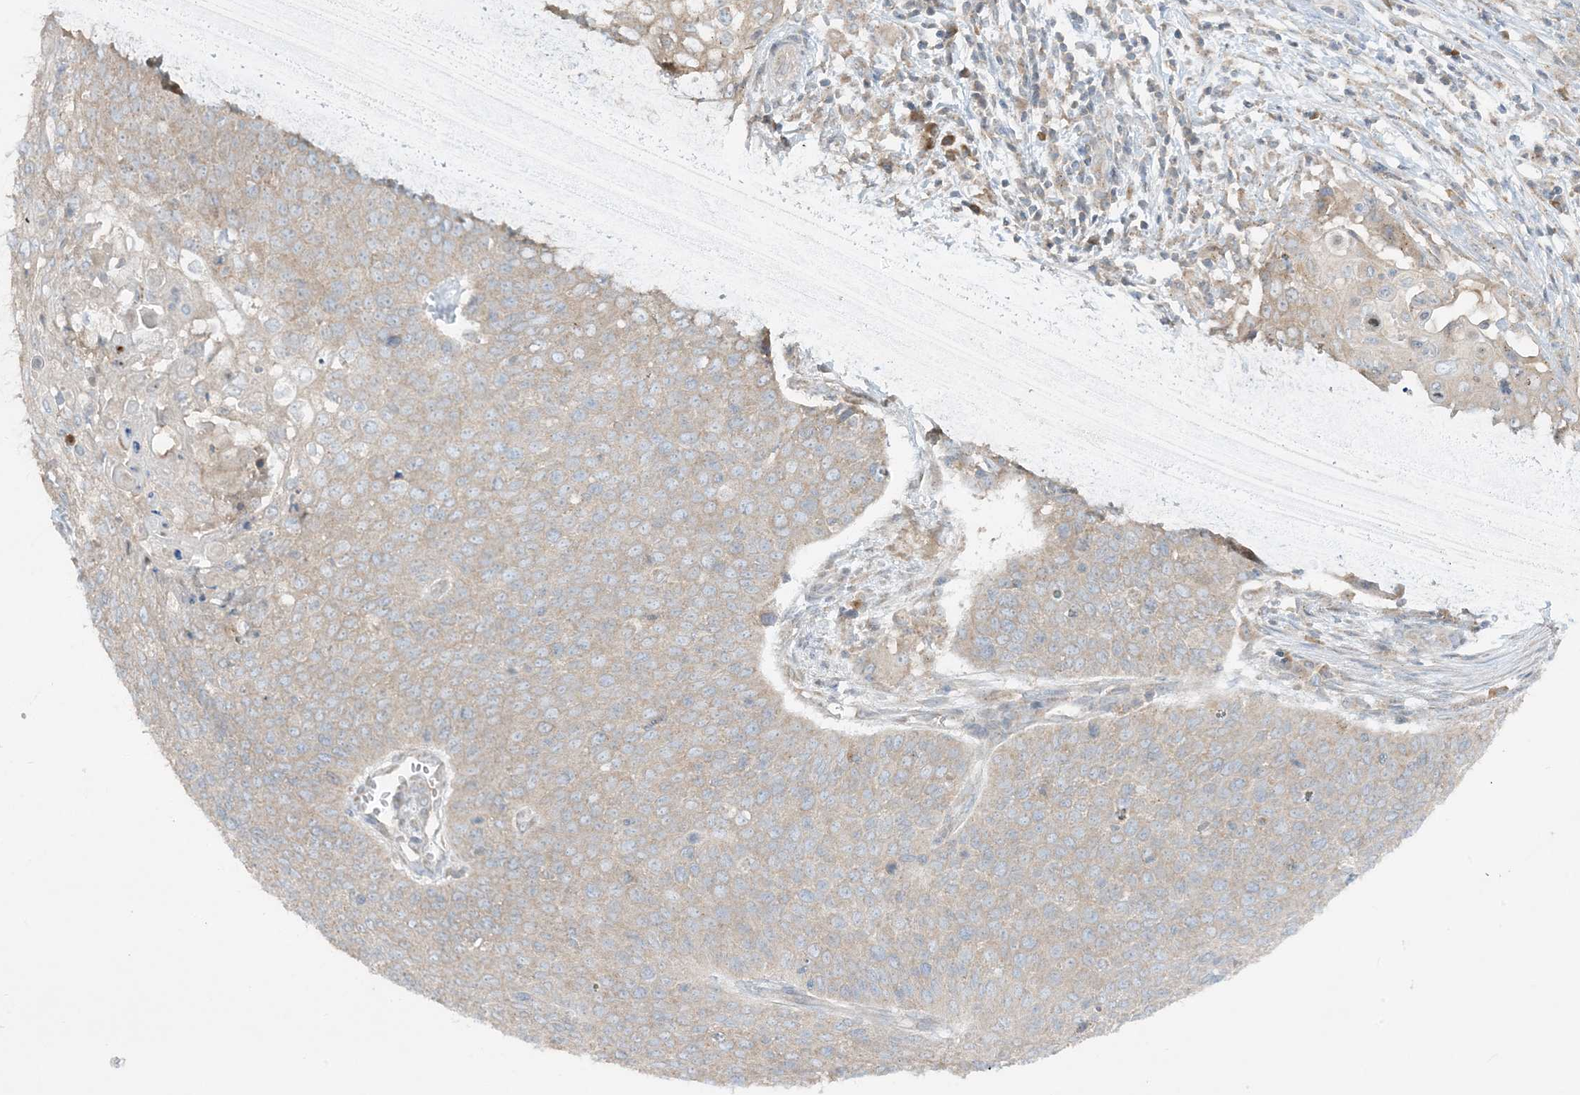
{"staining": {"intensity": "weak", "quantity": "<25%", "location": "cytoplasmic/membranous"}, "tissue": "cervical cancer", "cell_type": "Tumor cells", "image_type": "cancer", "snomed": [{"axis": "morphology", "description": "Squamous cell carcinoma, NOS"}, {"axis": "topography", "description": "Cervix"}], "caption": "Immunohistochemistry (IHC) image of neoplastic tissue: human squamous cell carcinoma (cervical) stained with DAB (3,3'-diaminobenzidine) demonstrates no significant protein positivity in tumor cells.", "gene": "RPP40", "patient": {"sex": "female", "age": 39}}